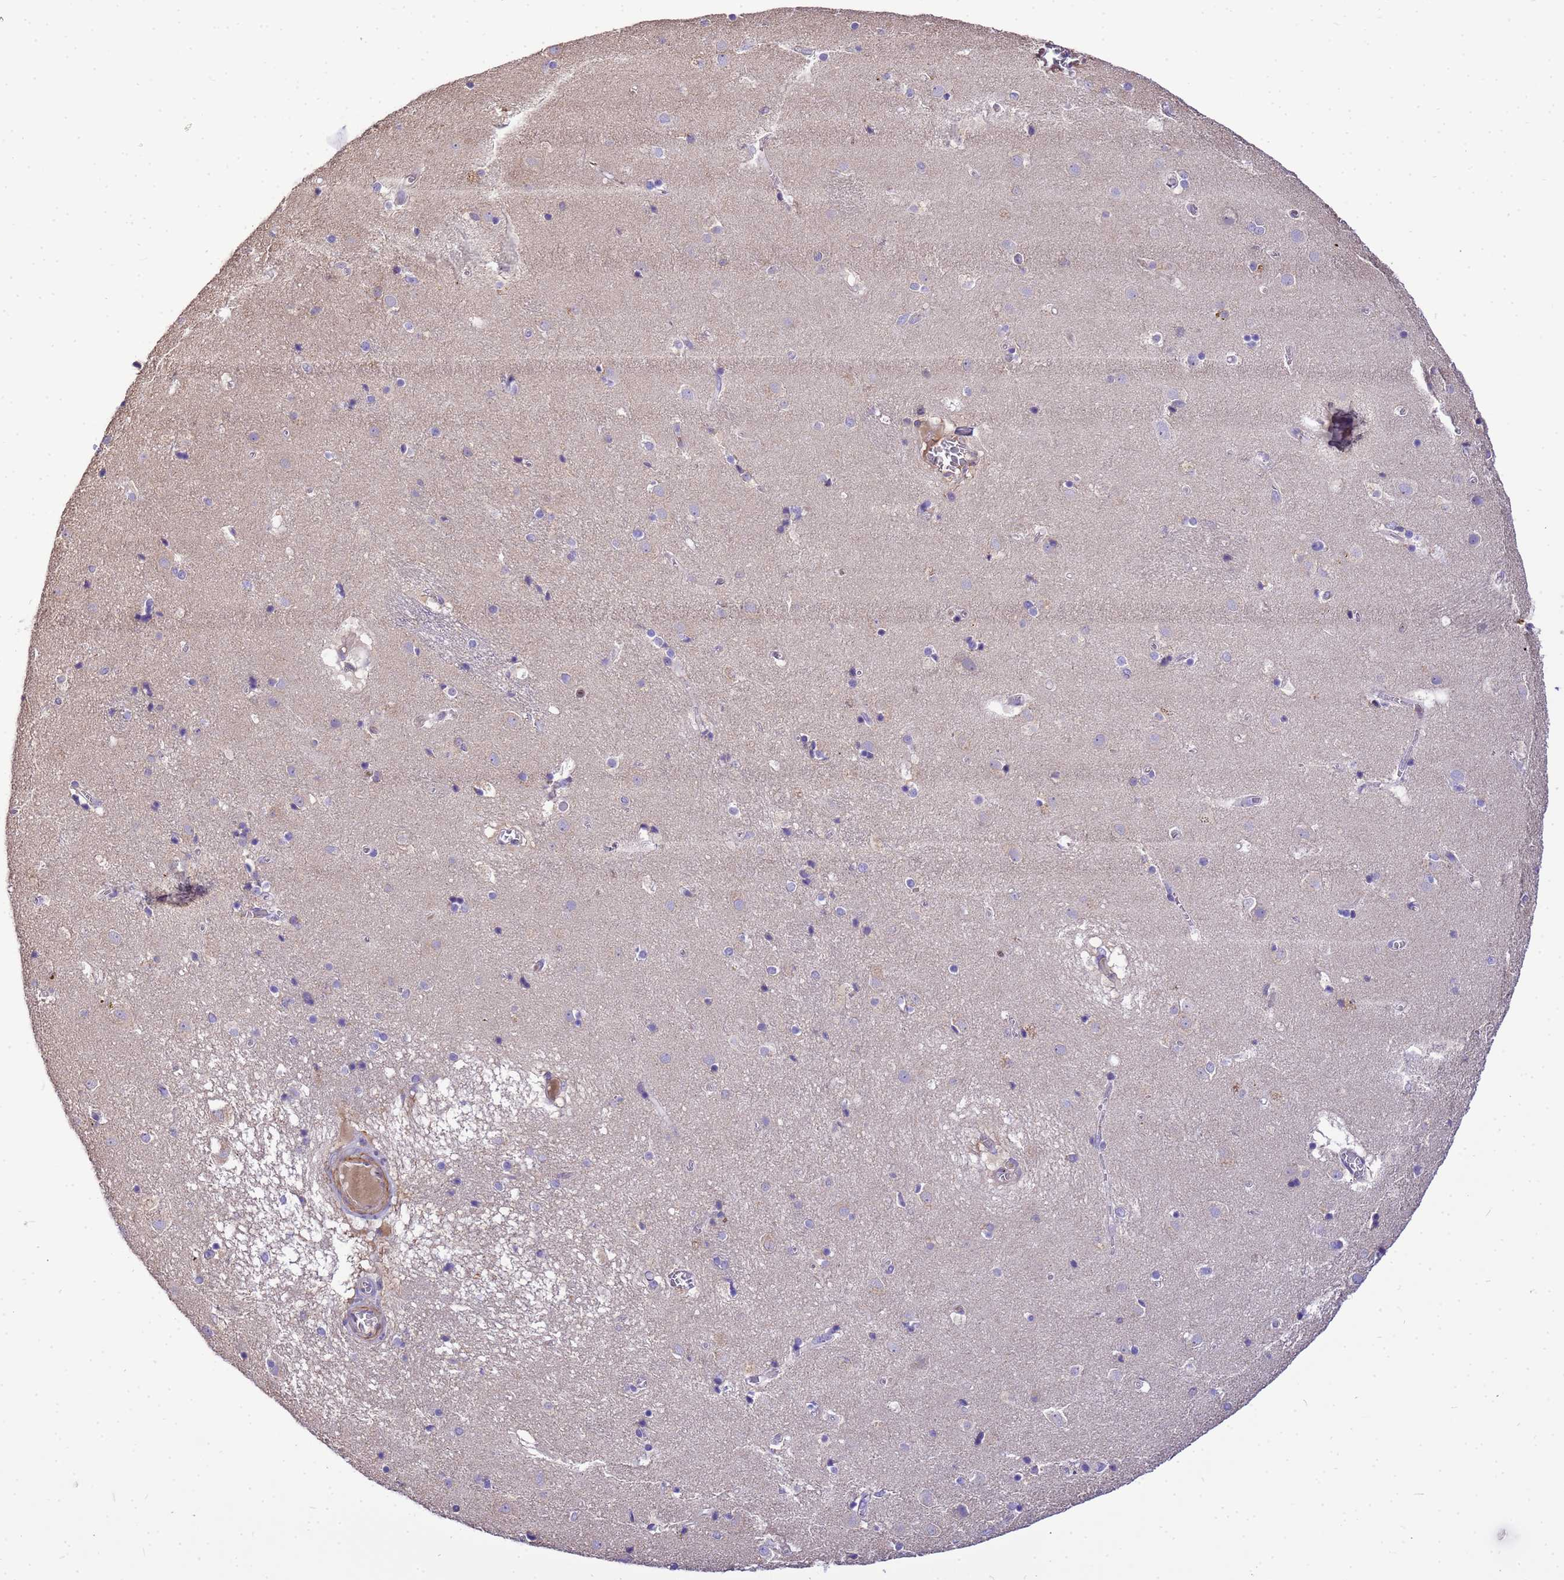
{"staining": {"intensity": "negative", "quantity": "none", "location": "none"}, "tissue": "caudate", "cell_type": "Glial cells", "image_type": "normal", "snomed": [{"axis": "morphology", "description": "Normal tissue, NOS"}, {"axis": "topography", "description": "Lateral ventricle wall"}], "caption": "An IHC image of unremarkable caudate is shown. There is no staining in glial cells of caudate. The staining is performed using DAB (3,3'-diaminobenzidine) brown chromogen with nuclei counter-stained in using hematoxylin.", "gene": "WDR64", "patient": {"sex": "male", "age": 70}}